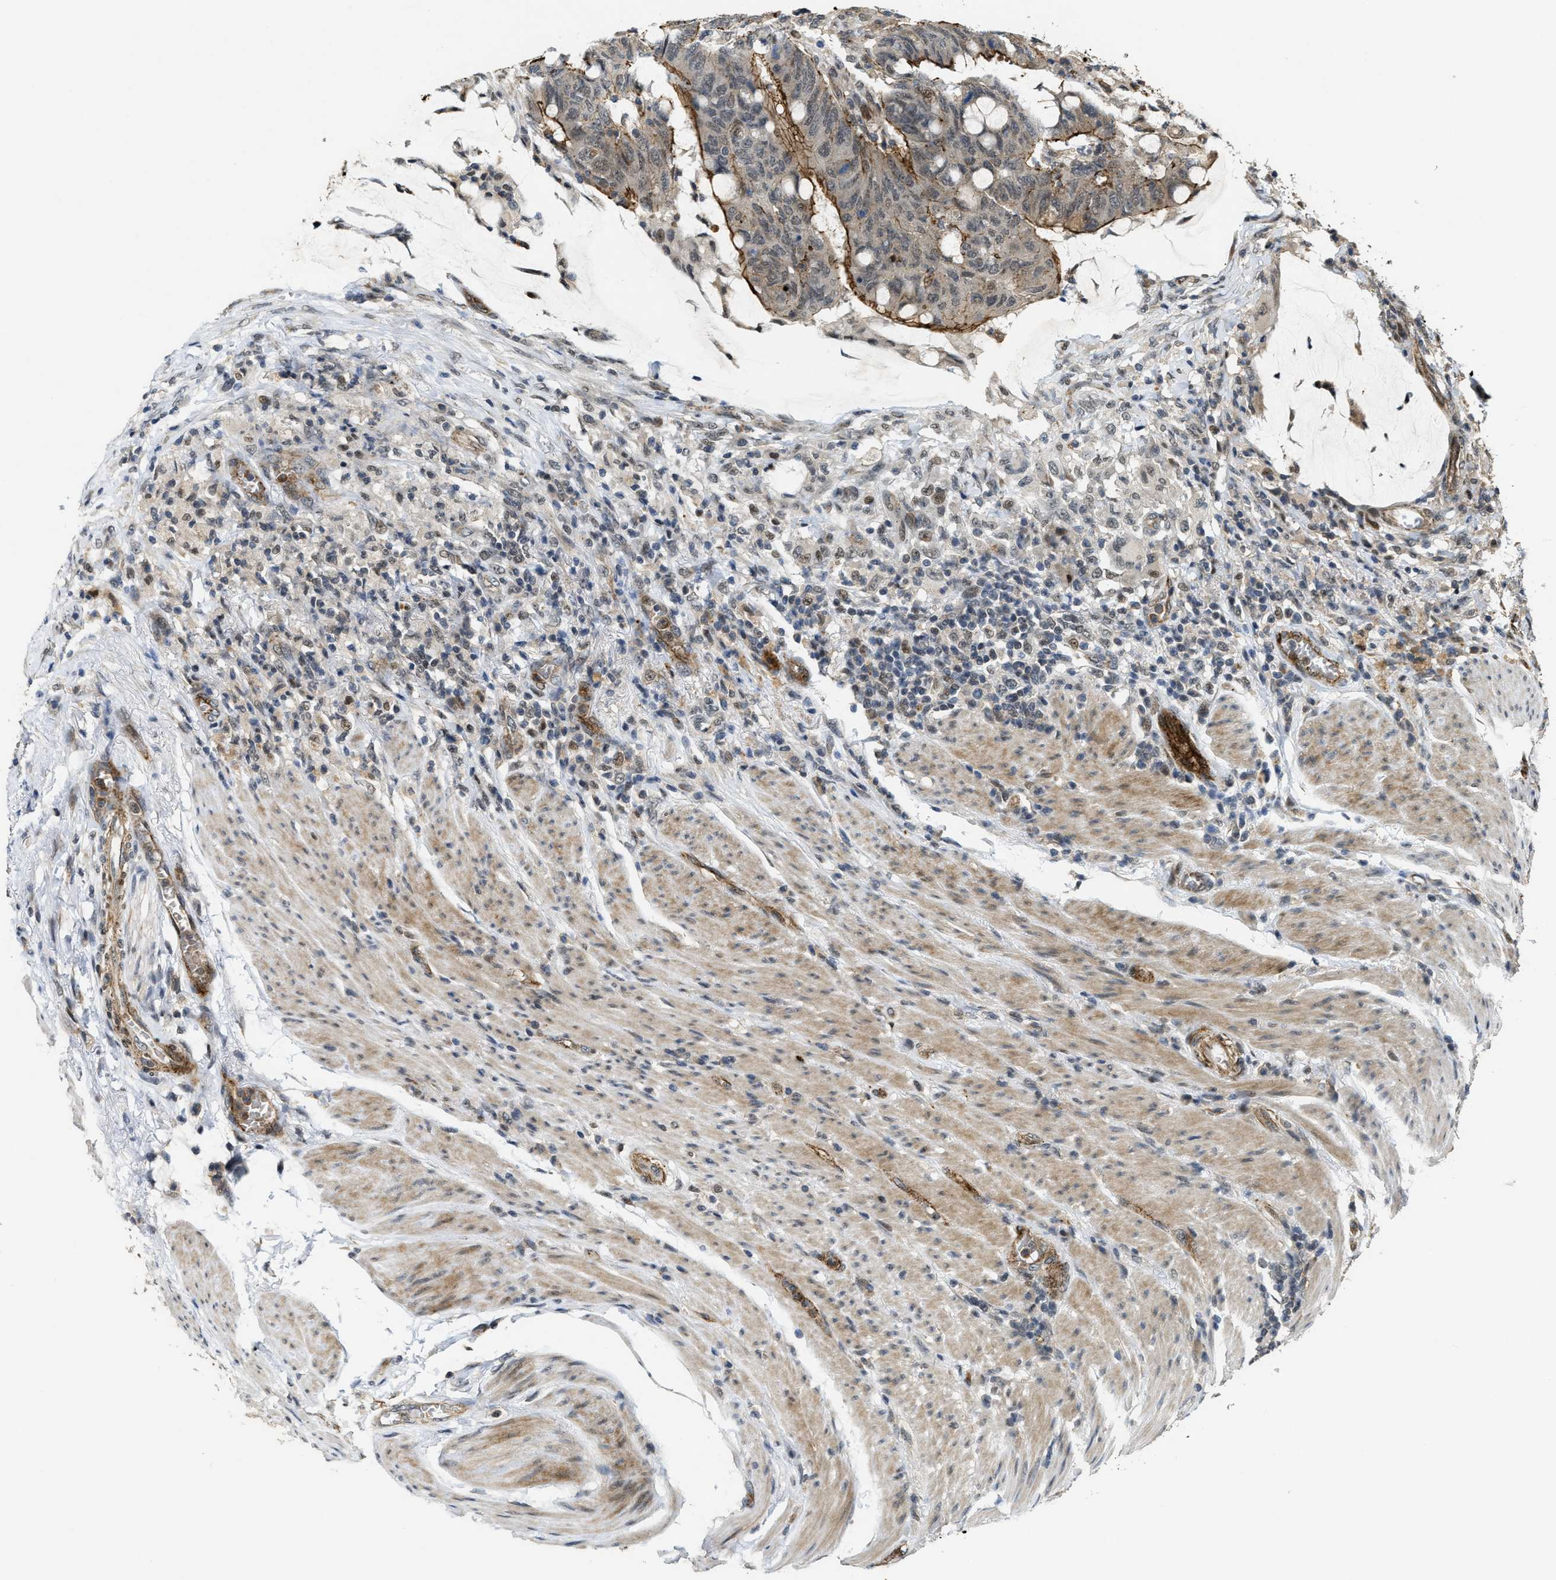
{"staining": {"intensity": "moderate", "quantity": "<25%", "location": "cytoplasmic/membranous"}, "tissue": "colorectal cancer", "cell_type": "Tumor cells", "image_type": "cancer", "snomed": [{"axis": "morphology", "description": "Normal tissue, NOS"}, {"axis": "morphology", "description": "Adenocarcinoma, NOS"}, {"axis": "topography", "description": "Rectum"}, {"axis": "topography", "description": "Peripheral nerve tissue"}], "caption": "Immunohistochemical staining of human adenocarcinoma (colorectal) demonstrates low levels of moderate cytoplasmic/membranous expression in approximately <25% of tumor cells.", "gene": "DPF2", "patient": {"sex": "male", "age": 92}}